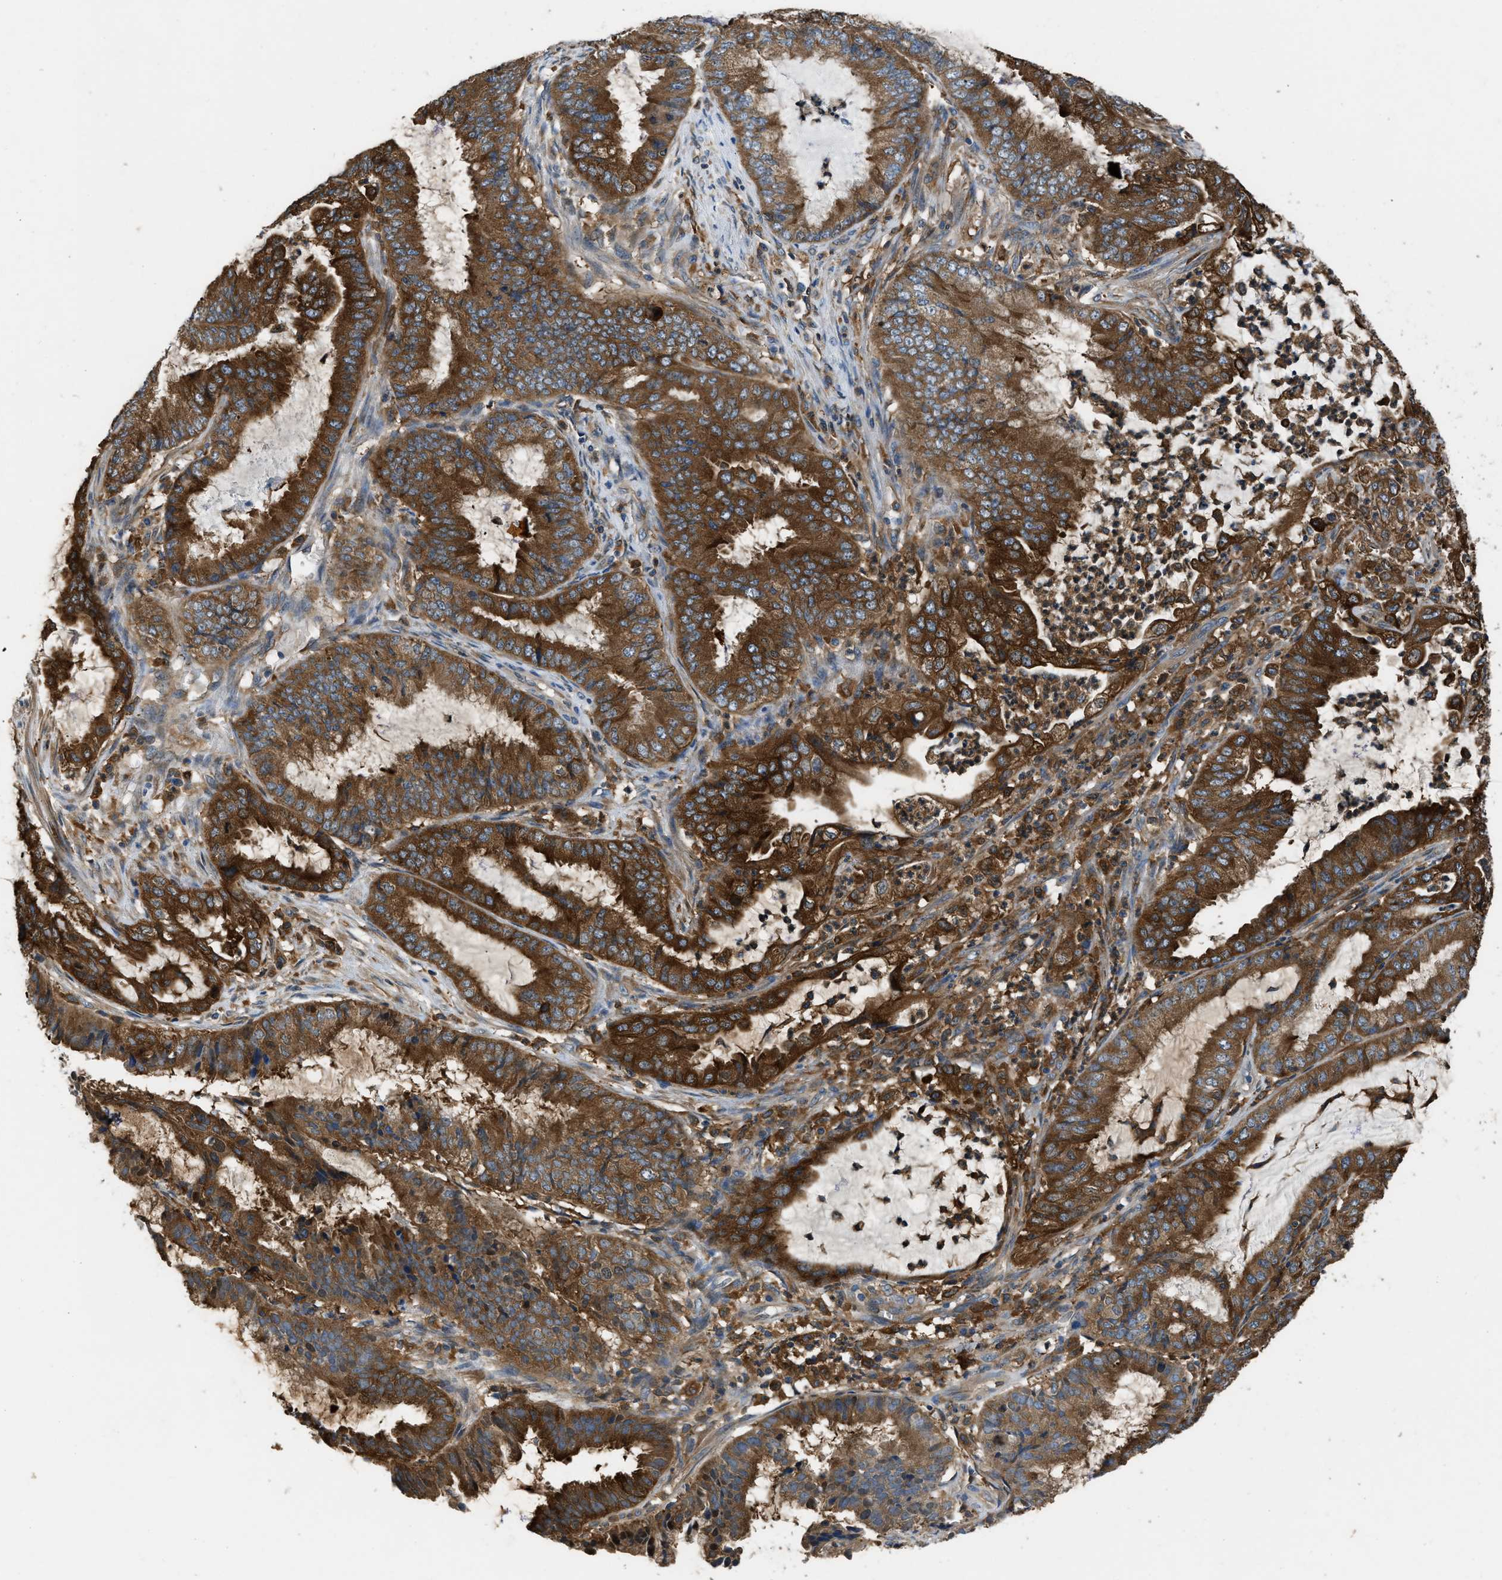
{"staining": {"intensity": "strong", "quantity": ">75%", "location": "cytoplasmic/membranous"}, "tissue": "endometrial cancer", "cell_type": "Tumor cells", "image_type": "cancer", "snomed": [{"axis": "morphology", "description": "Adenocarcinoma, NOS"}, {"axis": "topography", "description": "Endometrium"}], "caption": "Endometrial cancer stained with immunohistochemistry (IHC) displays strong cytoplasmic/membranous positivity in approximately >75% of tumor cells.", "gene": "PKM", "patient": {"sex": "female", "age": 51}}